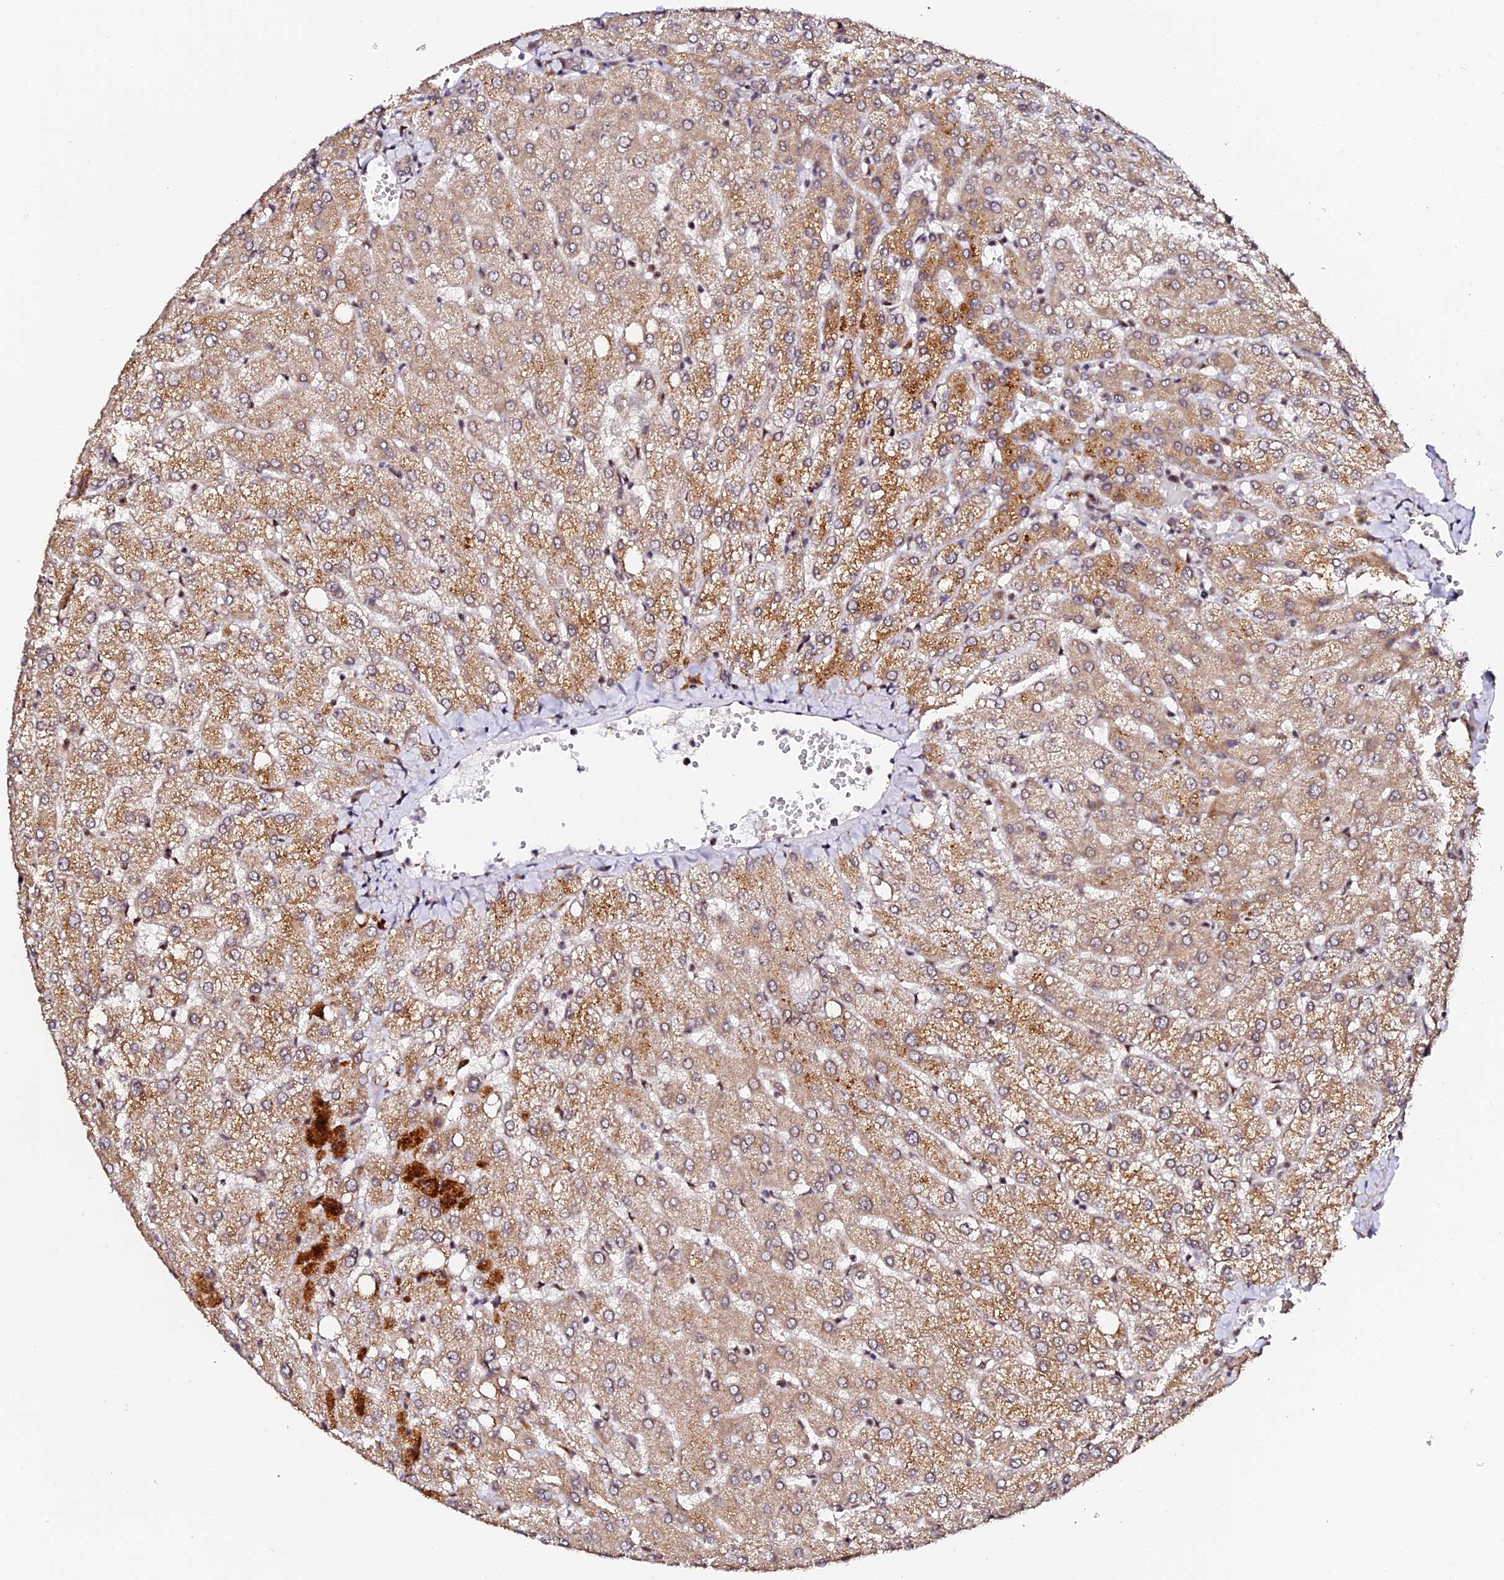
{"staining": {"intensity": "moderate", "quantity": ">75%", "location": "cytoplasmic/membranous"}, "tissue": "liver", "cell_type": "Cholangiocytes", "image_type": "normal", "snomed": [{"axis": "morphology", "description": "Normal tissue, NOS"}, {"axis": "topography", "description": "Liver"}], "caption": "Cholangiocytes demonstrate medium levels of moderate cytoplasmic/membranous expression in approximately >75% of cells in unremarkable human liver. The staining was performed using DAB, with brown indicating positive protein expression. Nuclei are stained blue with hematoxylin.", "gene": "MCRS1", "patient": {"sex": "female", "age": 54}}